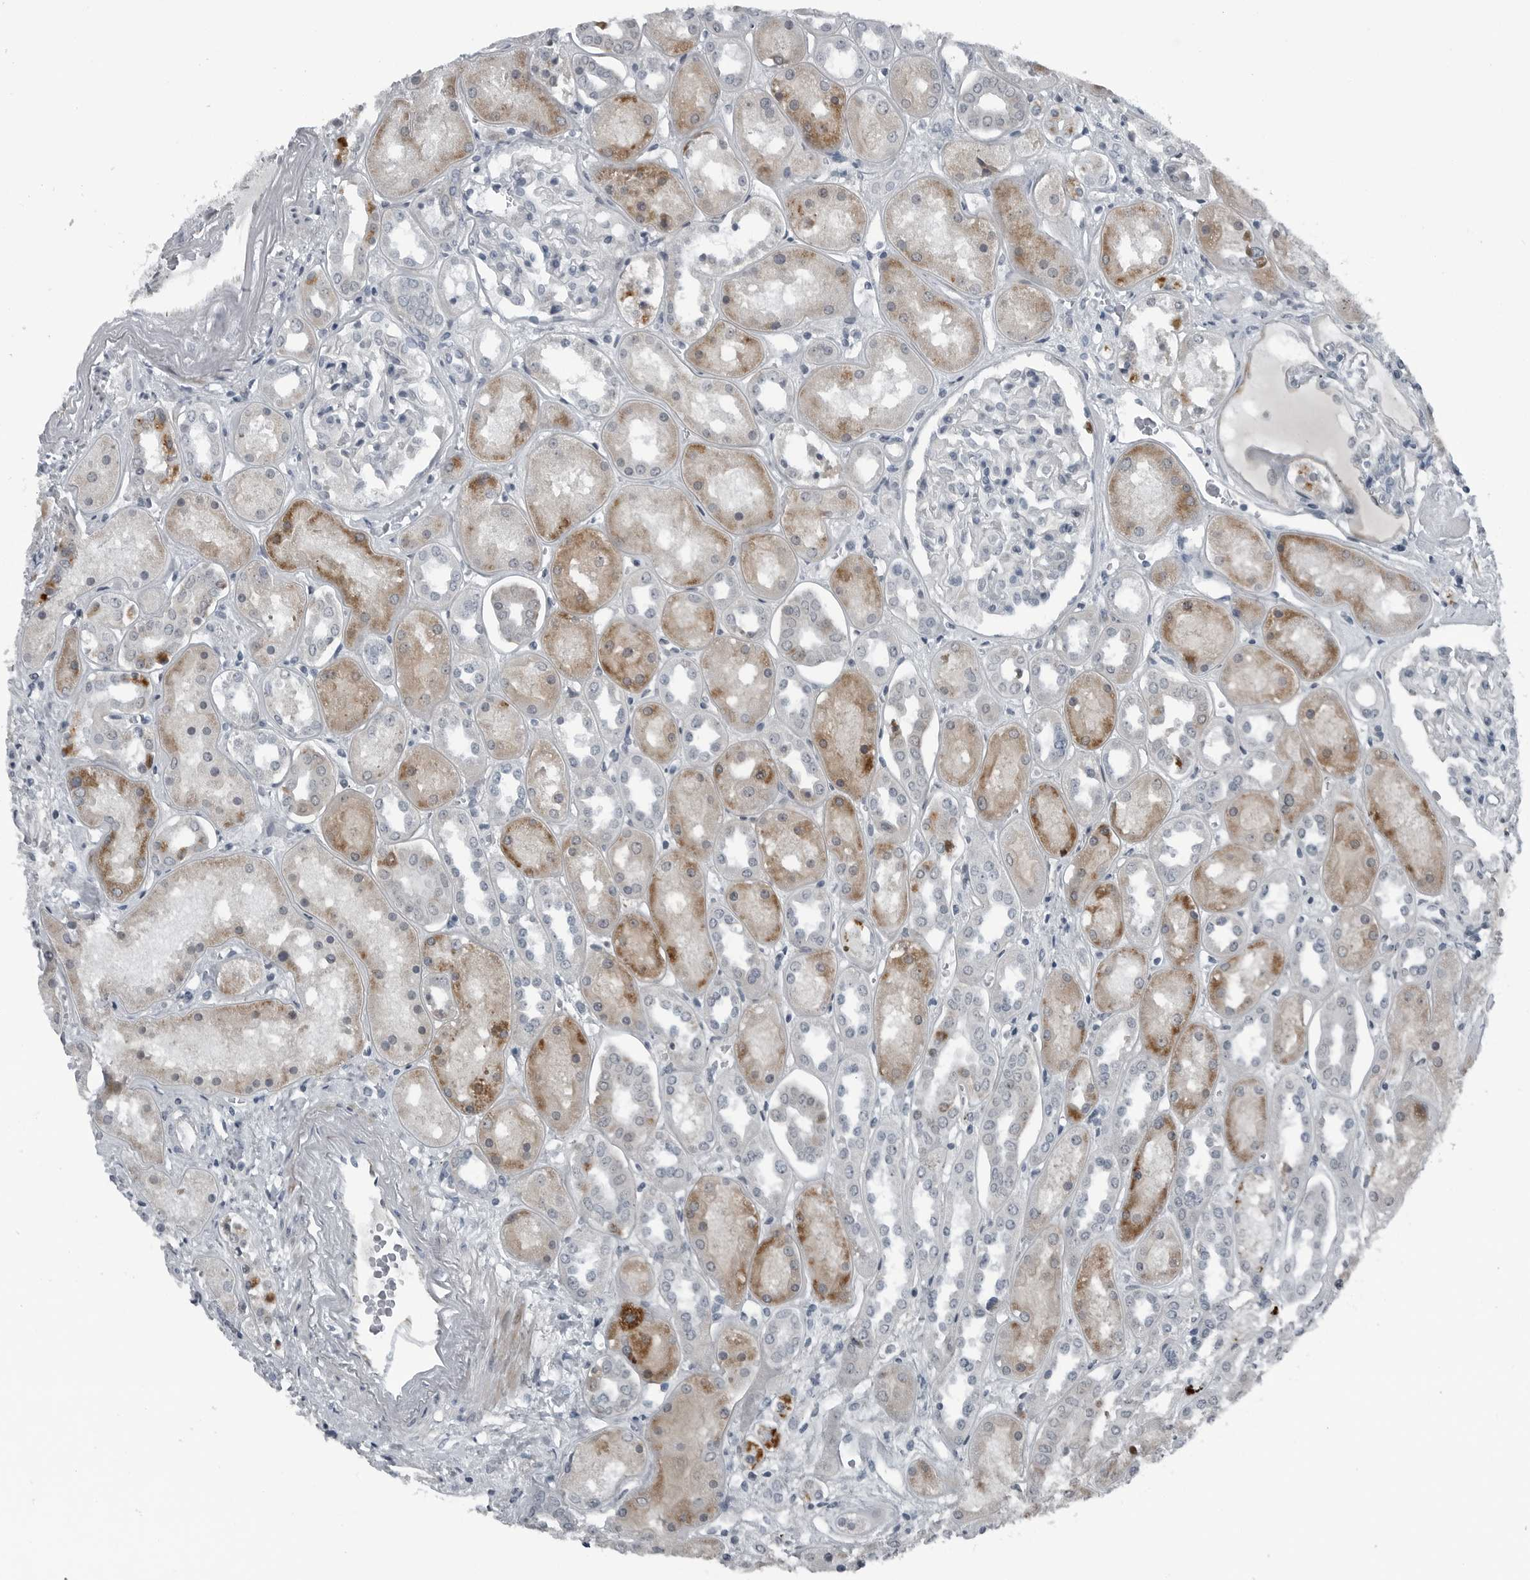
{"staining": {"intensity": "weak", "quantity": "<25%", "location": "cytoplasmic/membranous"}, "tissue": "kidney", "cell_type": "Cells in glomeruli", "image_type": "normal", "snomed": [{"axis": "morphology", "description": "Normal tissue, NOS"}, {"axis": "topography", "description": "Kidney"}], "caption": "Immunohistochemistry (IHC) micrograph of normal human kidney stained for a protein (brown), which exhibits no expression in cells in glomeruli.", "gene": "GAK", "patient": {"sex": "male", "age": 70}}